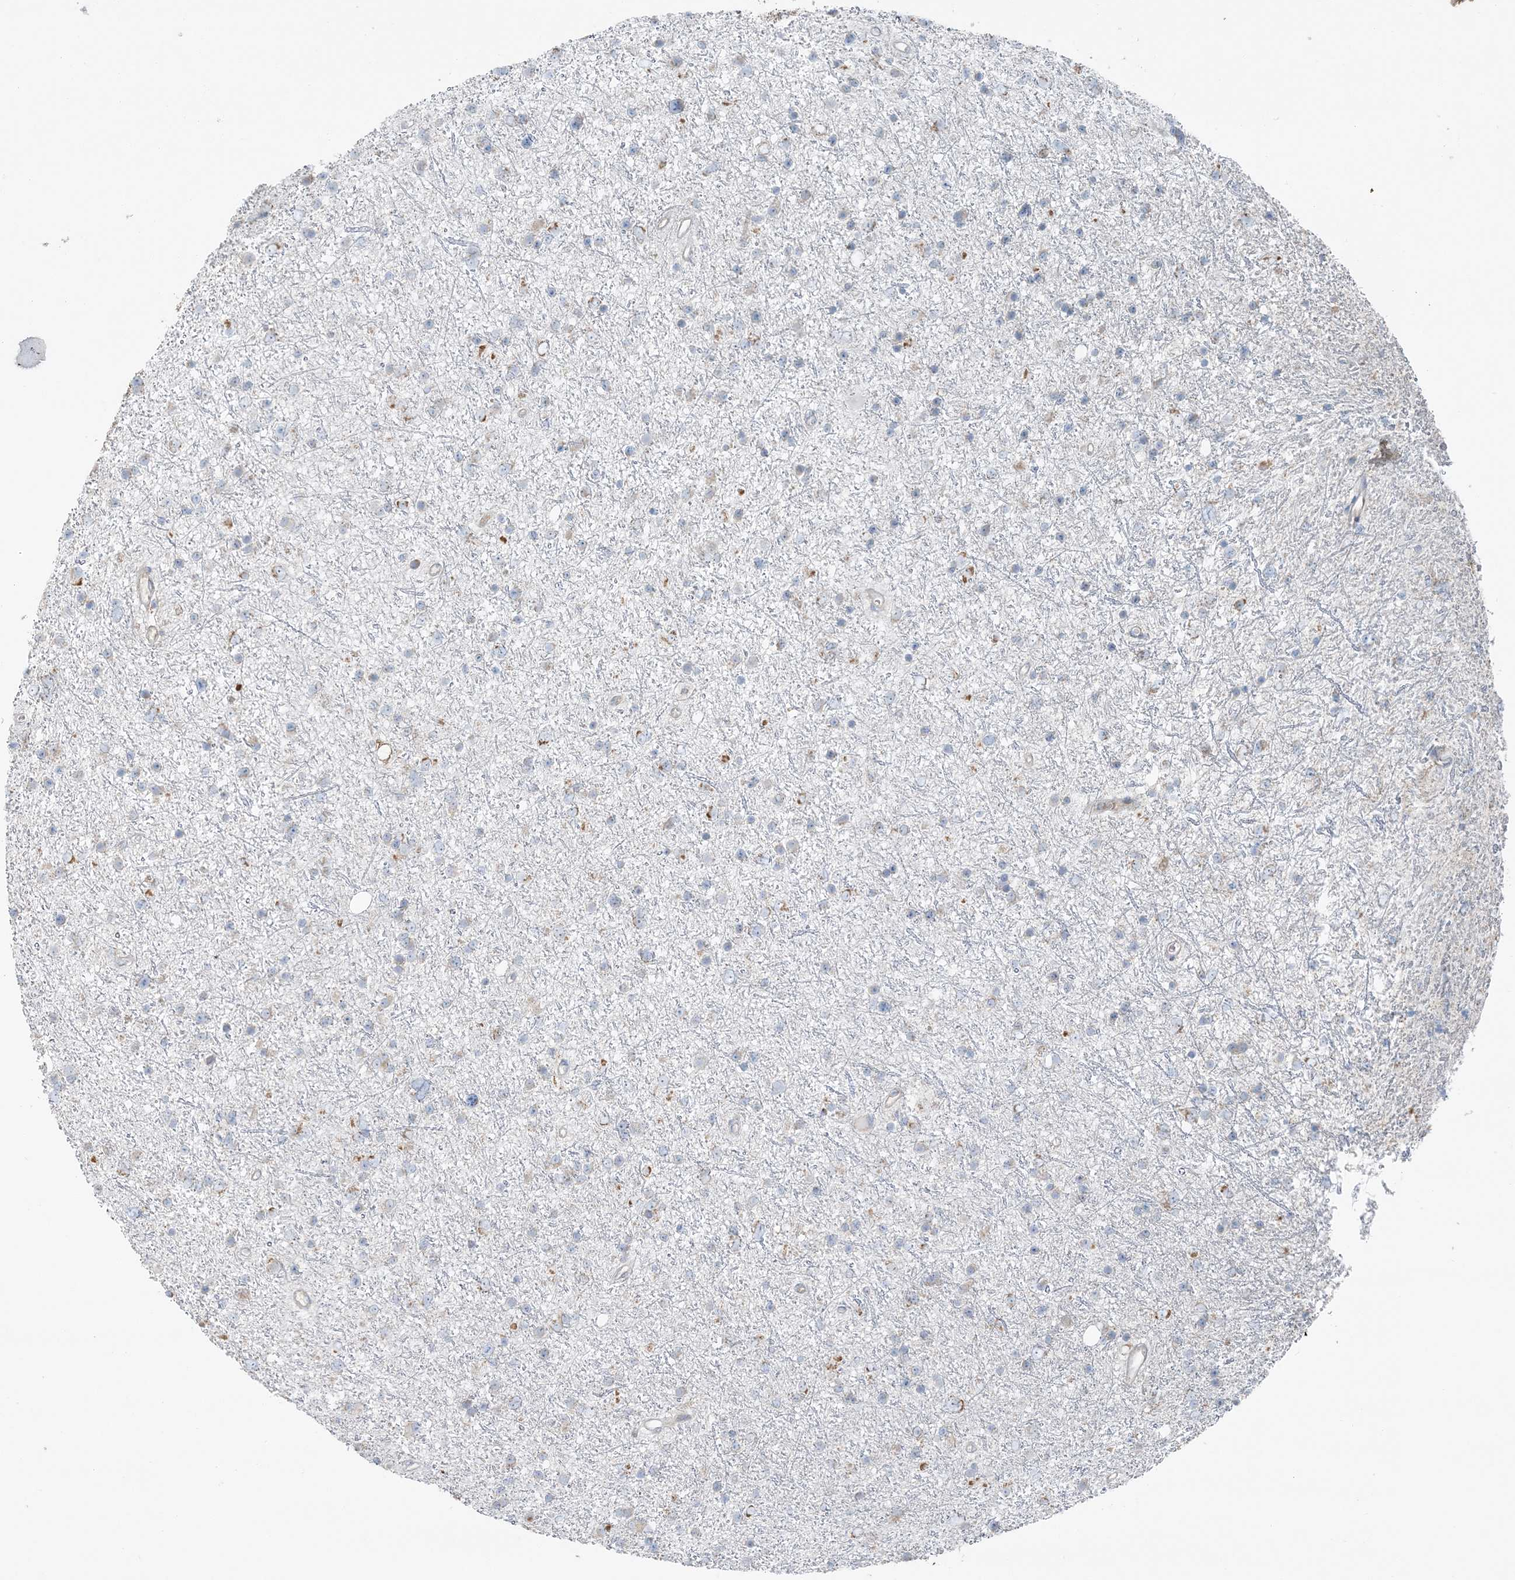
{"staining": {"intensity": "negative", "quantity": "none", "location": "none"}, "tissue": "glioma", "cell_type": "Tumor cells", "image_type": "cancer", "snomed": [{"axis": "morphology", "description": "Glioma, malignant, Low grade"}, {"axis": "topography", "description": "Cerebral cortex"}], "caption": "Histopathology image shows no protein staining in tumor cells of glioma tissue.", "gene": "SLC22A16", "patient": {"sex": "female", "age": 39}}